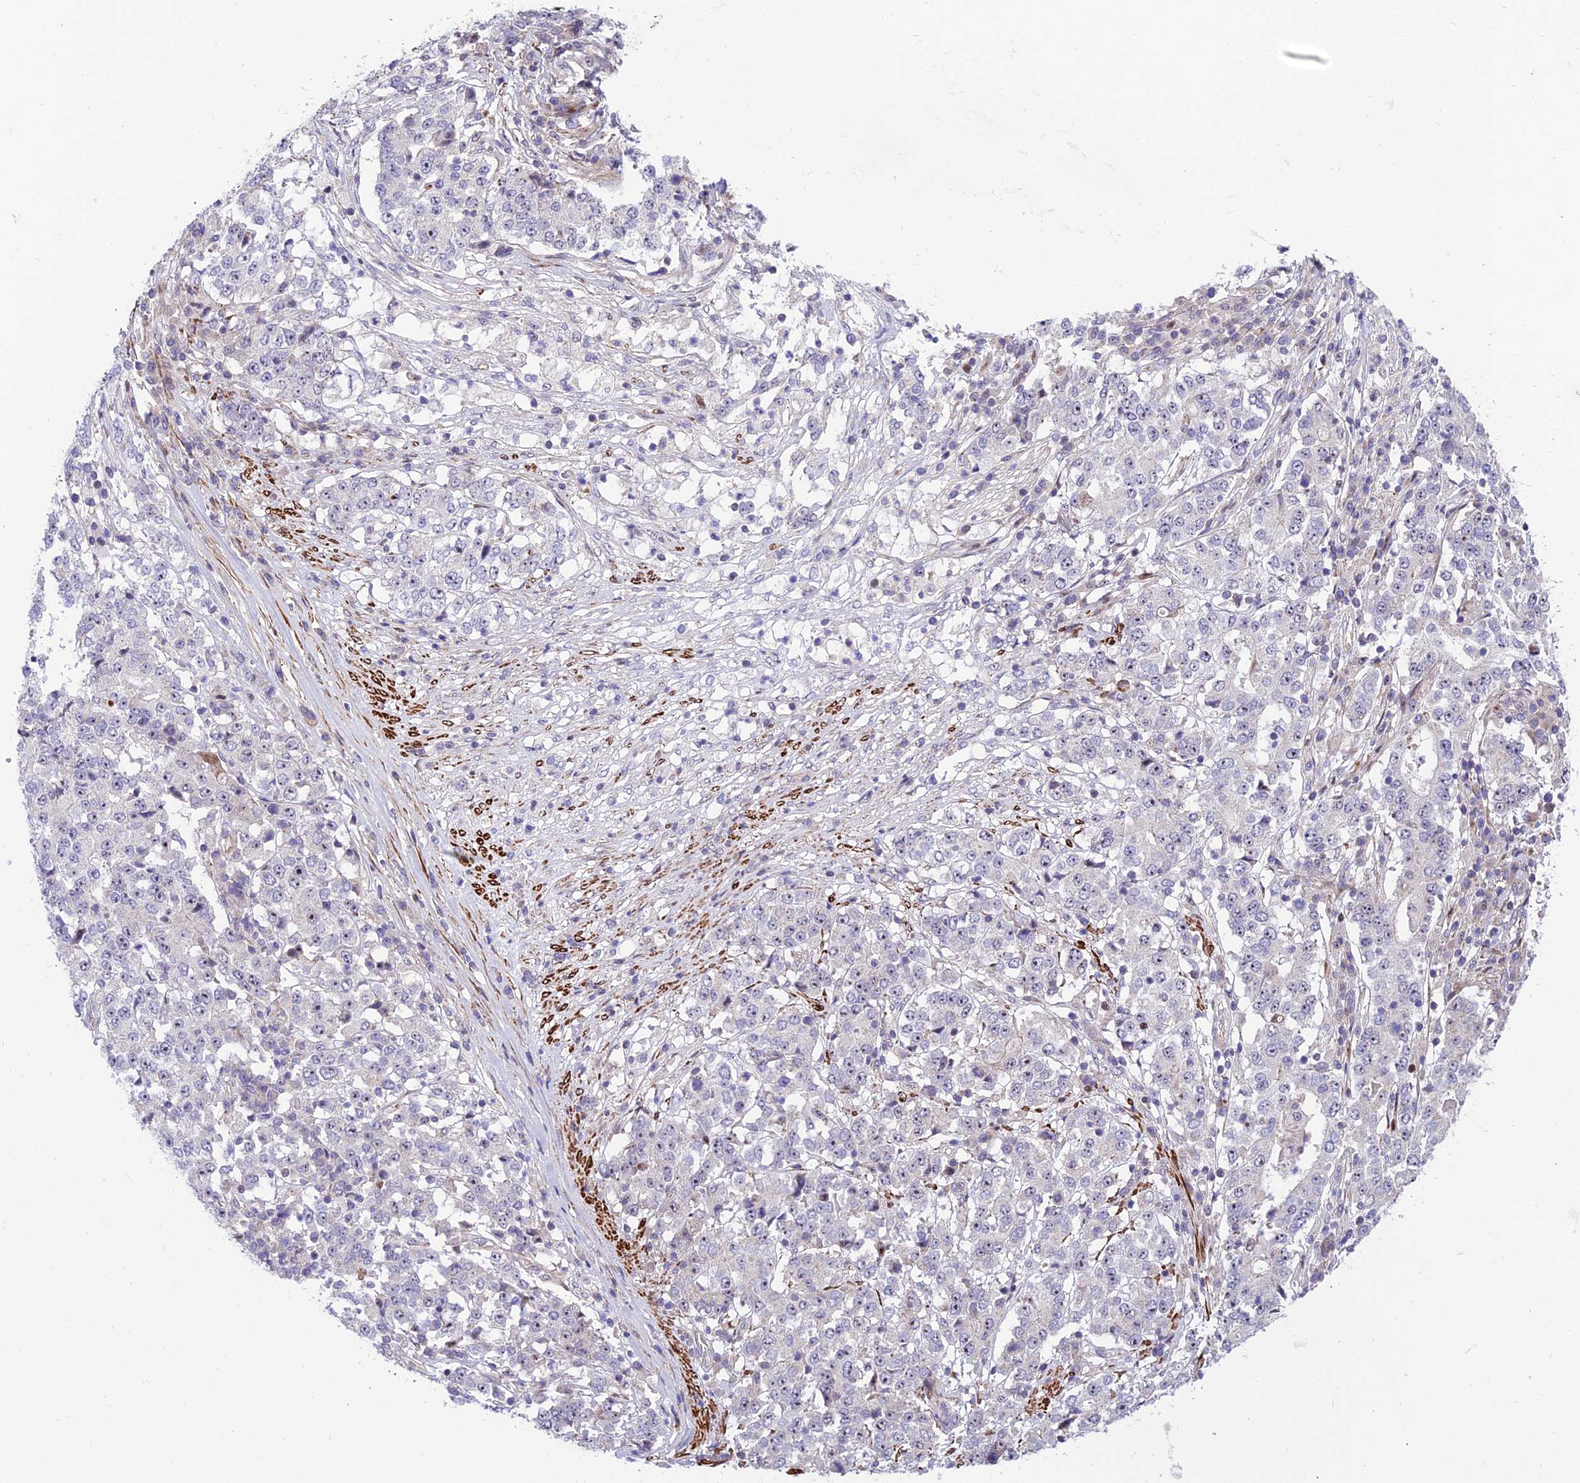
{"staining": {"intensity": "negative", "quantity": "none", "location": "none"}, "tissue": "stomach cancer", "cell_type": "Tumor cells", "image_type": "cancer", "snomed": [{"axis": "morphology", "description": "Adenocarcinoma, NOS"}, {"axis": "topography", "description": "Stomach"}], "caption": "DAB (3,3'-diaminobenzidine) immunohistochemical staining of adenocarcinoma (stomach) shows no significant positivity in tumor cells.", "gene": "KBTBD7", "patient": {"sex": "male", "age": 59}}